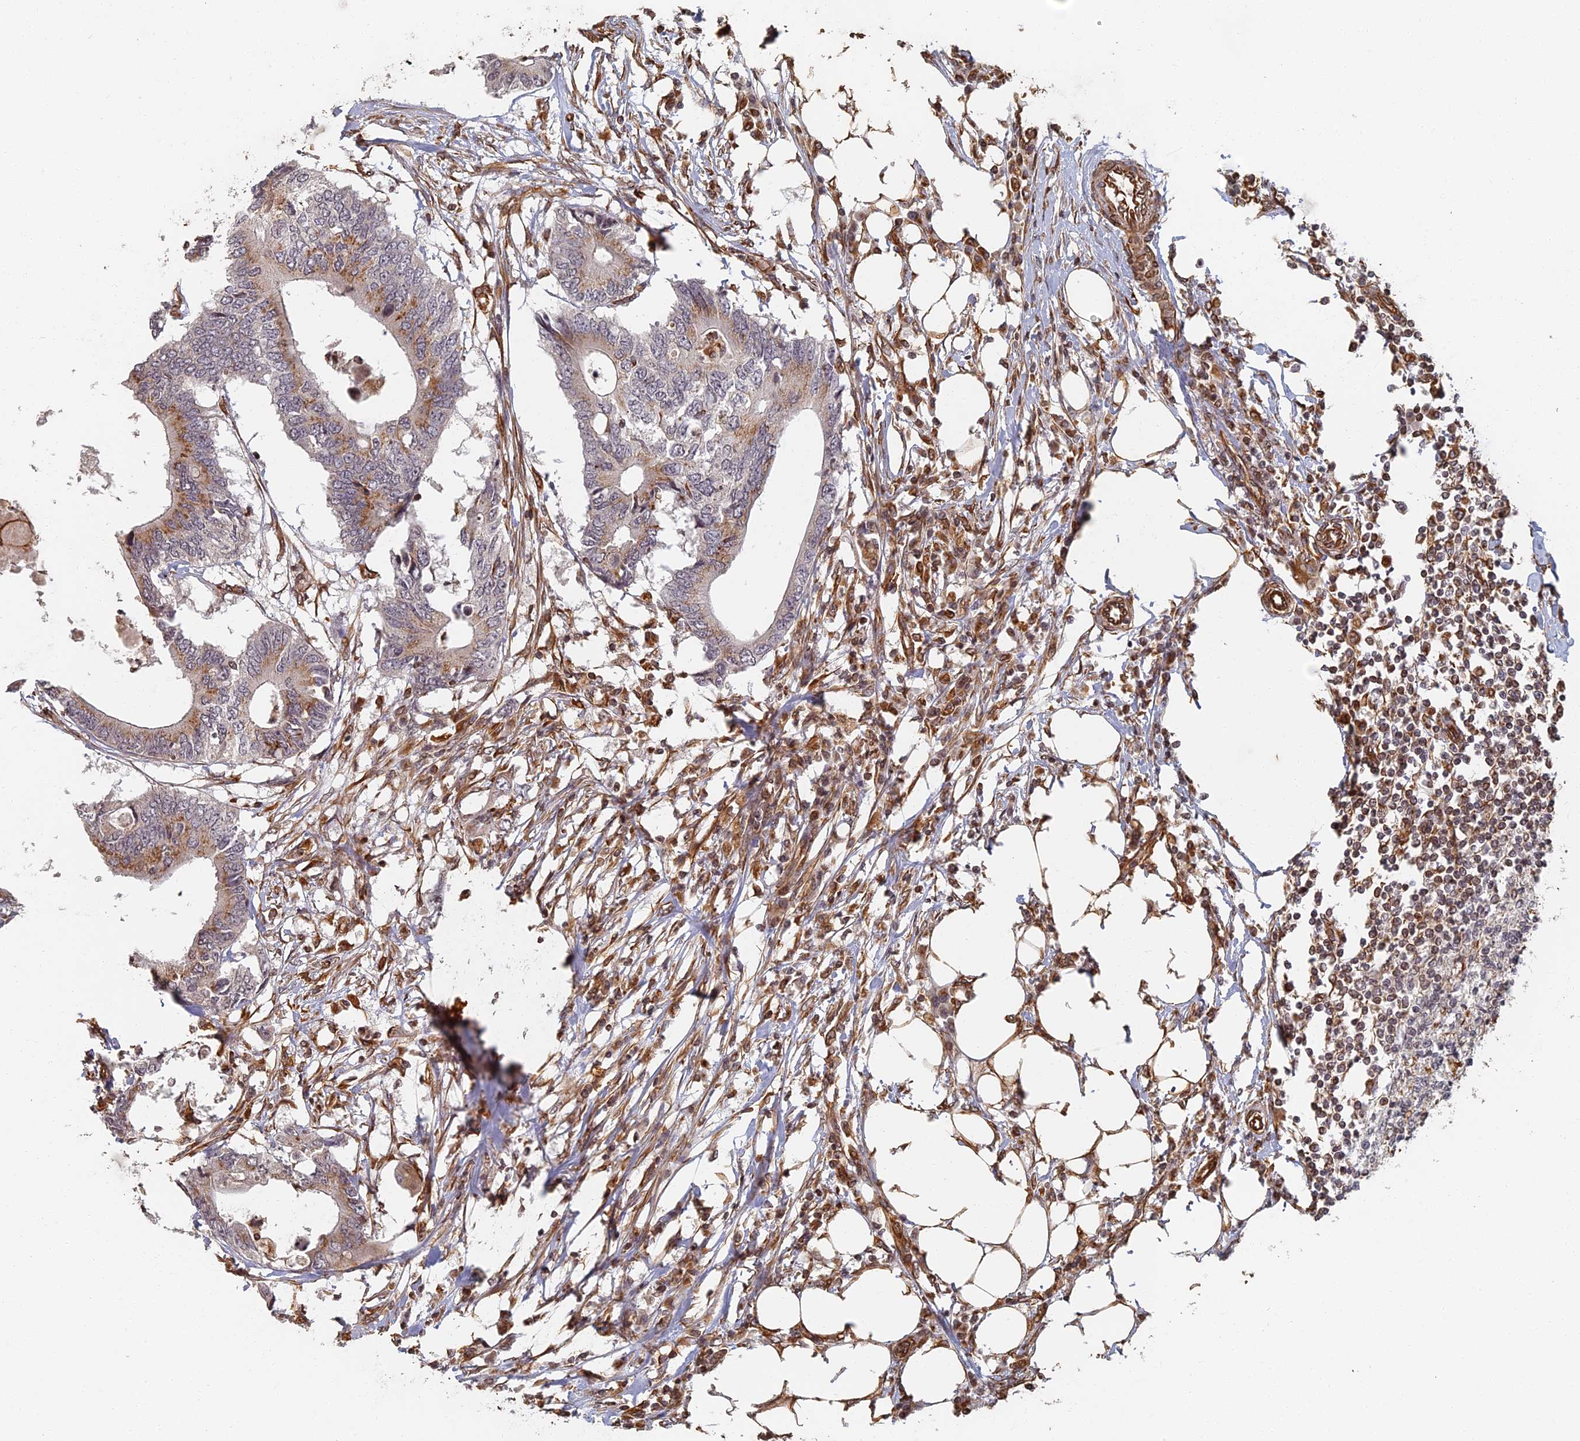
{"staining": {"intensity": "moderate", "quantity": "25%-75%", "location": "cytoplasmic/membranous"}, "tissue": "colorectal cancer", "cell_type": "Tumor cells", "image_type": "cancer", "snomed": [{"axis": "morphology", "description": "Adenocarcinoma, NOS"}, {"axis": "topography", "description": "Colon"}], "caption": "Immunohistochemical staining of human adenocarcinoma (colorectal) reveals medium levels of moderate cytoplasmic/membranous staining in approximately 25%-75% of tumor cells.", "gene": "ABCB10", "patient": {"sex": "male", "age": 71}}